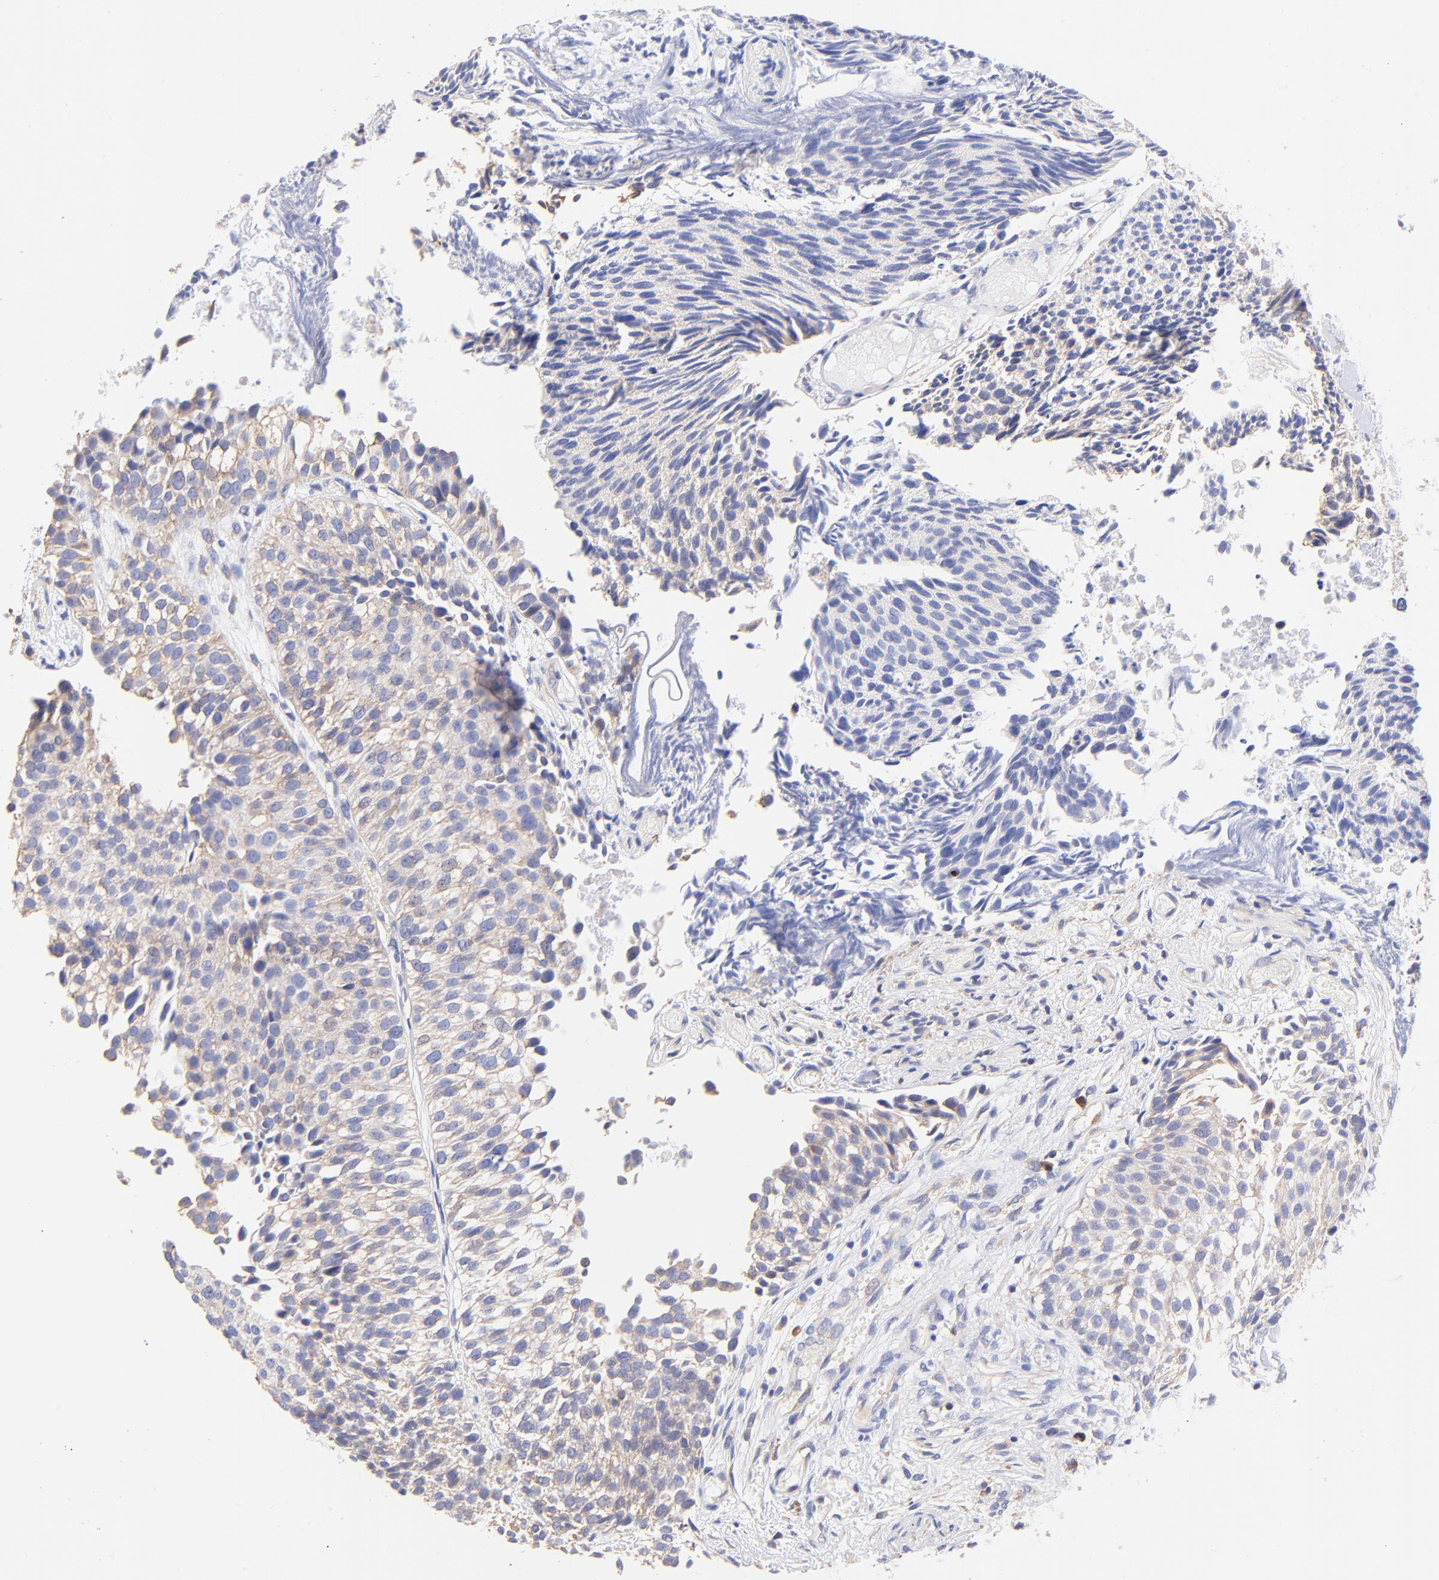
{"staining": {"intensity": "weak", "quantity": "25%-75%", "location": "cytoplasmic/membranous"}, "tissue": "urothelial cancer", "cell_type": "Tumor cells", "image_type": "cancer", "snomed": [{"axis": "morphology", "description": "Urothelial carcinoma, Low grade"}, {"axis": "topography", "description": "Urinary bladder"}], "caption": "Immunohistochemical staining of human urothelial cancer exhibits low levels of weak cytoplasmic/membranous expression in approximately 25%-75% of tumor cells.", "gene": "RPL30", "patient": {"sex": "male", "age": 84}}